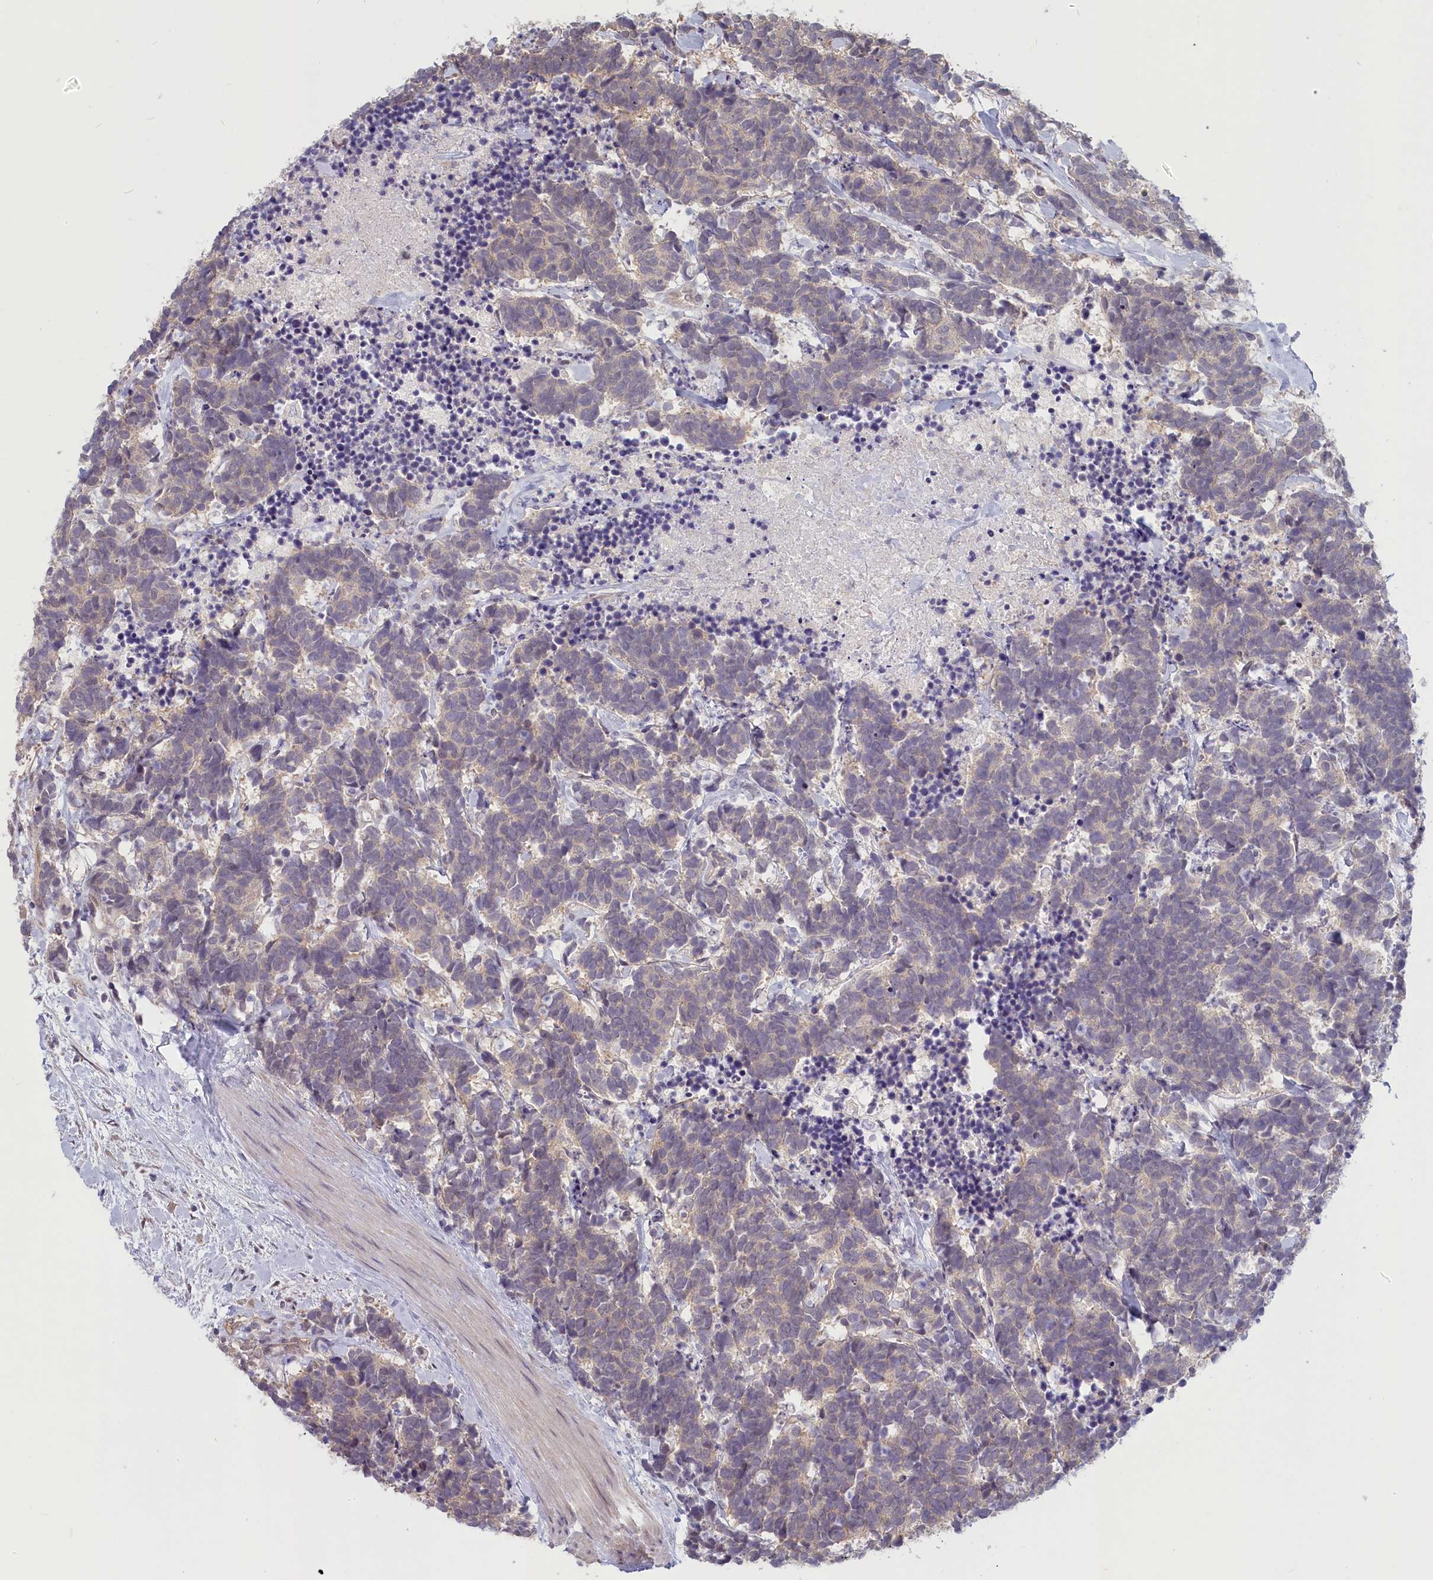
{"staining": {"intensity": "weak", "quantity": "25%-75%", "location": "cytoplasmic/membranous"}, "tissue": "carcinoid", "cell_type": "Tumor cells", "image_type": "cancer", "snomed": [{"axis": "morphology", "description": "Carcinoma, NOS"}, {"axis": "morphology", "description": "Carcinoid, malignant, NOS"}, {"axis": "topography", "description": "Prostate"}], "caption": "Immunohistochemistry image of neoplastic tissue: carcinoid stained using immunohistochemistry (IHC) exhibits low levels of weak protein expression localized specifically in the cytoplasmic/membranous of tumor cells, appearing as a cytoplasmic/membranous brown color.", "gene": "C19orf44", "patient": {"sex": "male", "age": 57}}